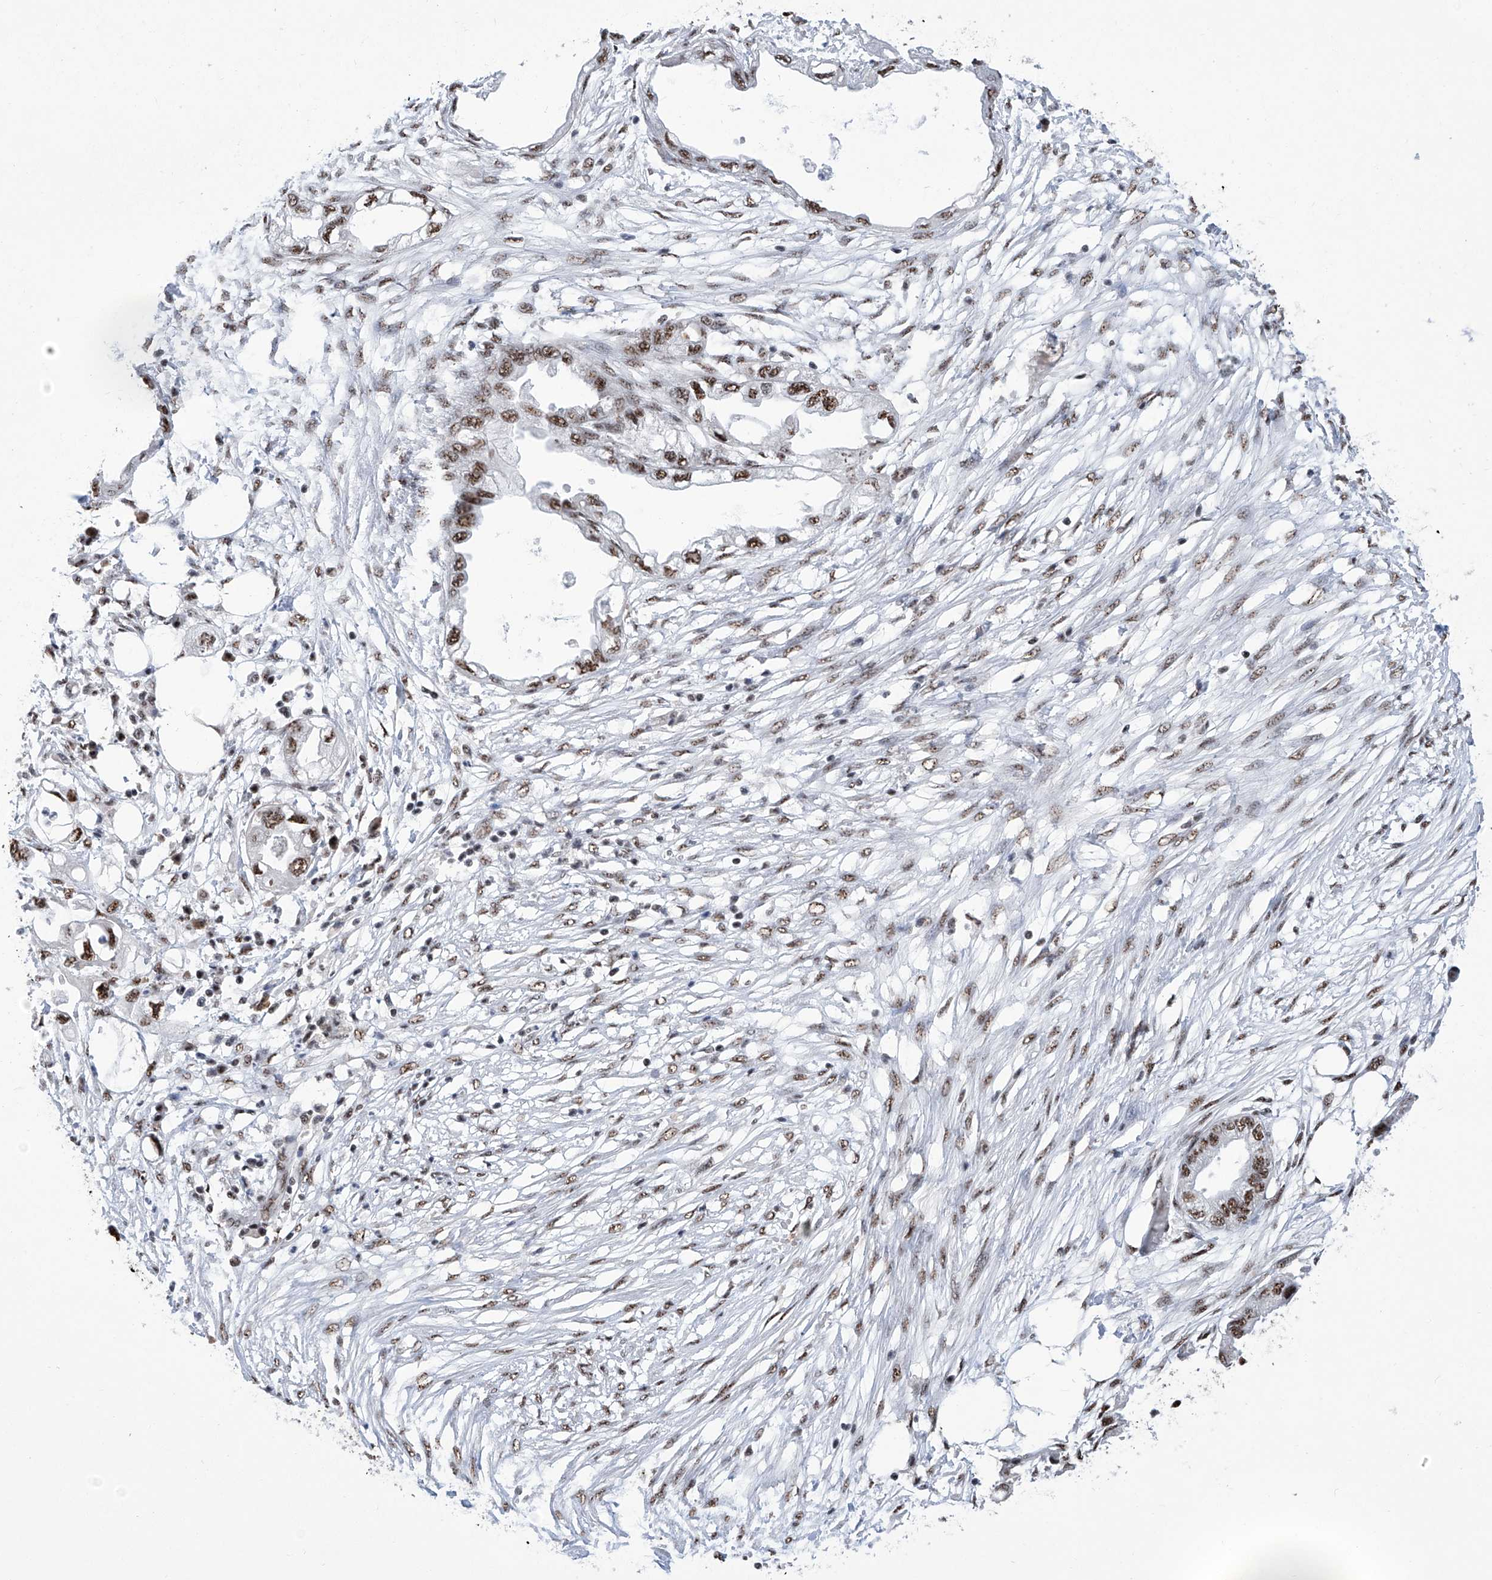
{"staining": {"intensity": "moderate", "quantity": ">75%", "location": "nuclear"}, "tissue": "endometrial cancer", "cell_type": "Tumor cells", "image_type": "cancer", "snomed": [{"axis": "morphology", "description": "Adenocarcinoma, NOS"}, {"axis": "morphology", "description": "Adenocarcinoma, metastatic, NOS"}, {"axis": "topography", "description": "Adipose tissue"}, {"axis": "topography", "description": "Endometrium"}], "caption": "A micrograph of endometrial adenocarcinoma stained for a protein shows moderate nuclear brown staining in tumor cells. (IHC, brightfield microscopy, high magnification).", "gene": "FBXL4", "patient": {"sex": "female", "age": 67}}